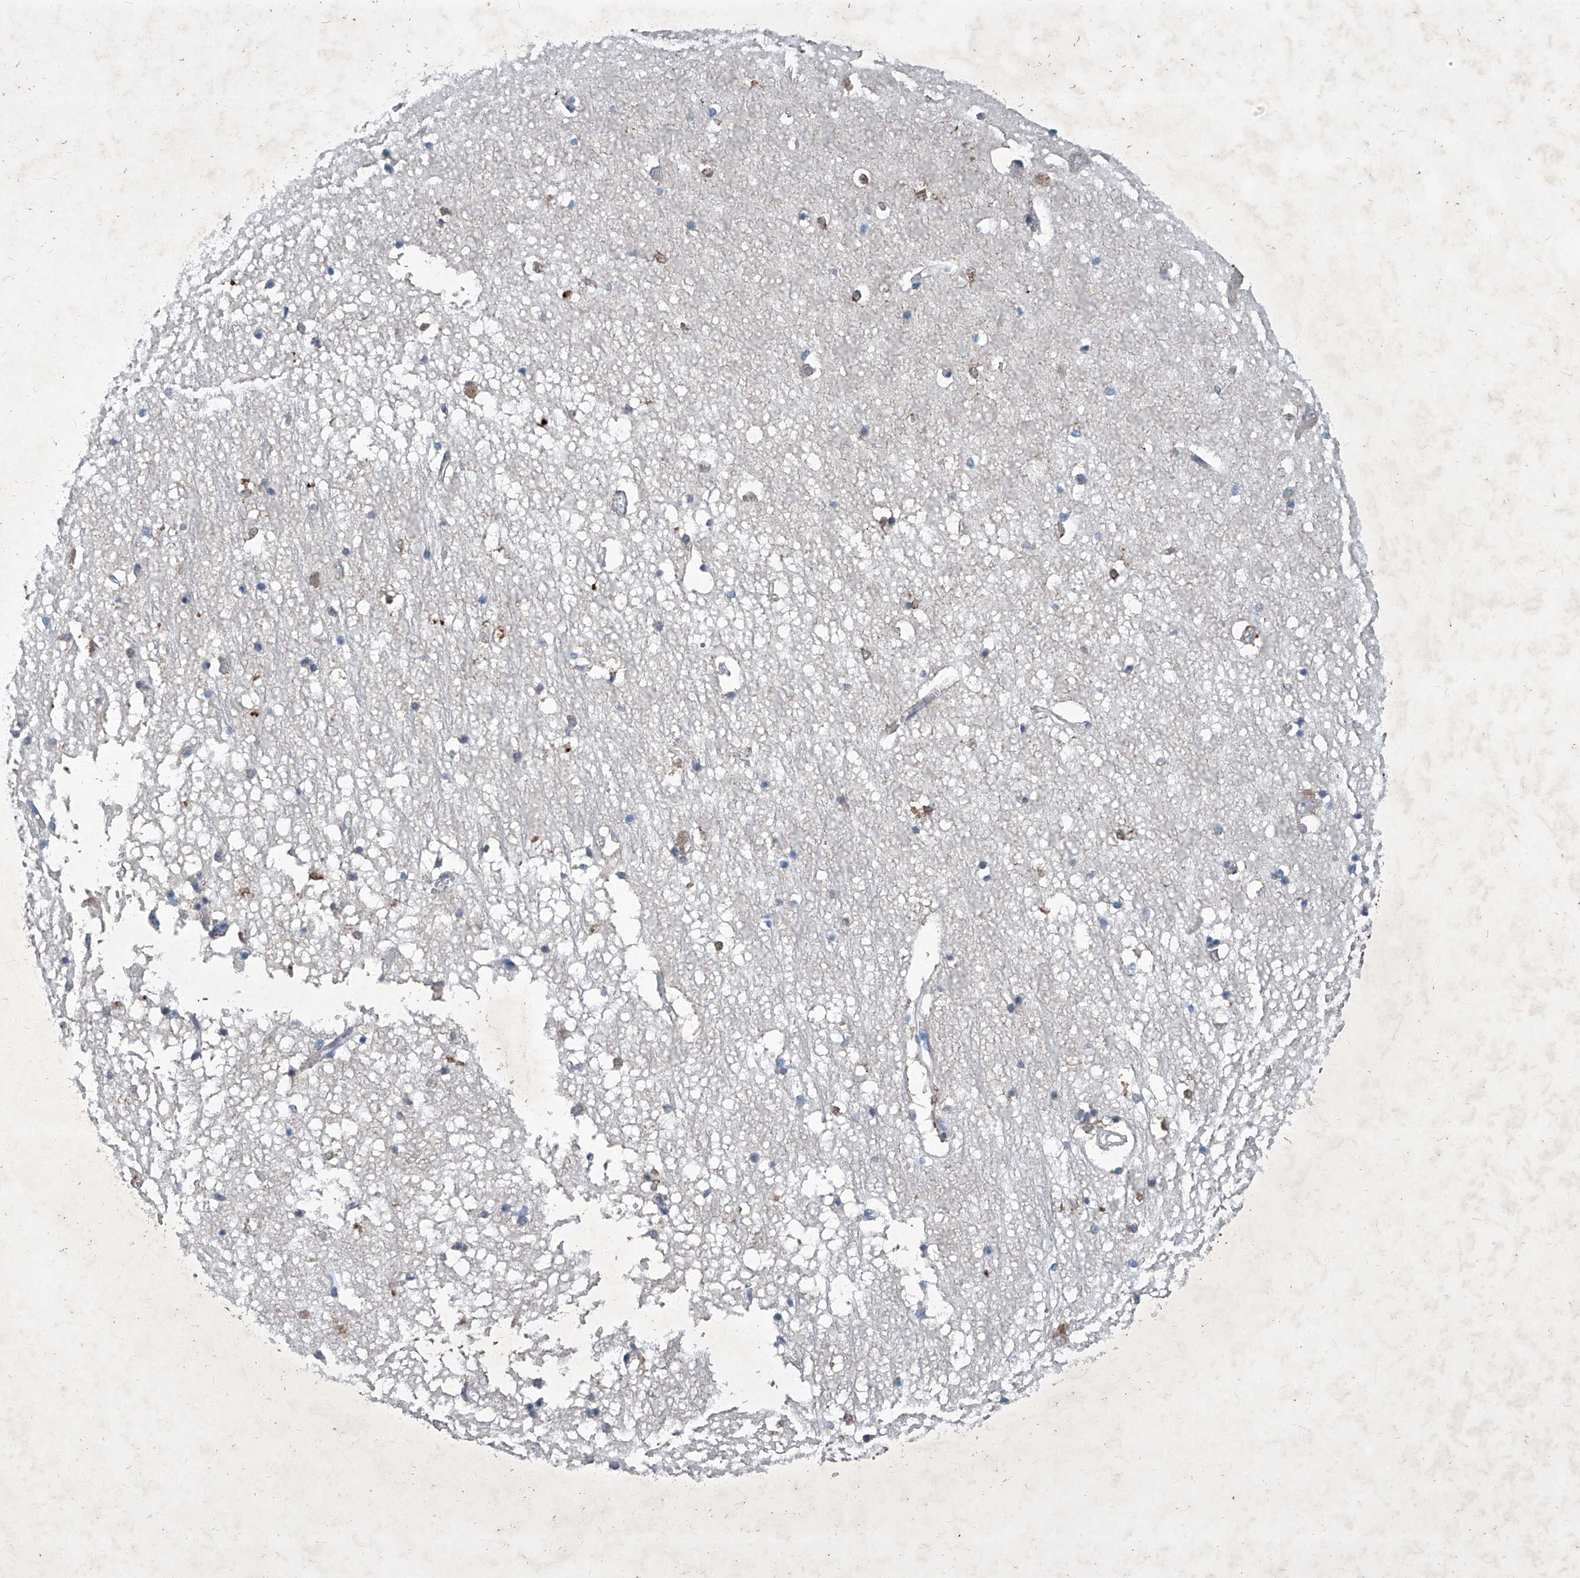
{"staining": {"intensity": "moderate", "quantity": "<25%", "location": "cytoplasmic/membranous"}, "tissue": "hippocampus", "cell_type": "Glial cells", "image_type": "normal", "snomed": [{"axis": "morphology", "description": "Normal tissue, NOS"}, {"axis": "topography", "description": "Hippocampus"}], "caption": "This is a histology image of immunohistochemistry staining of unremarkable hippocampus, which shows moderate expression in the cytoplasmic/membranous of glial cells.", "gene": "MTARC1", "patient": {"sex": "male", "age": 70}}